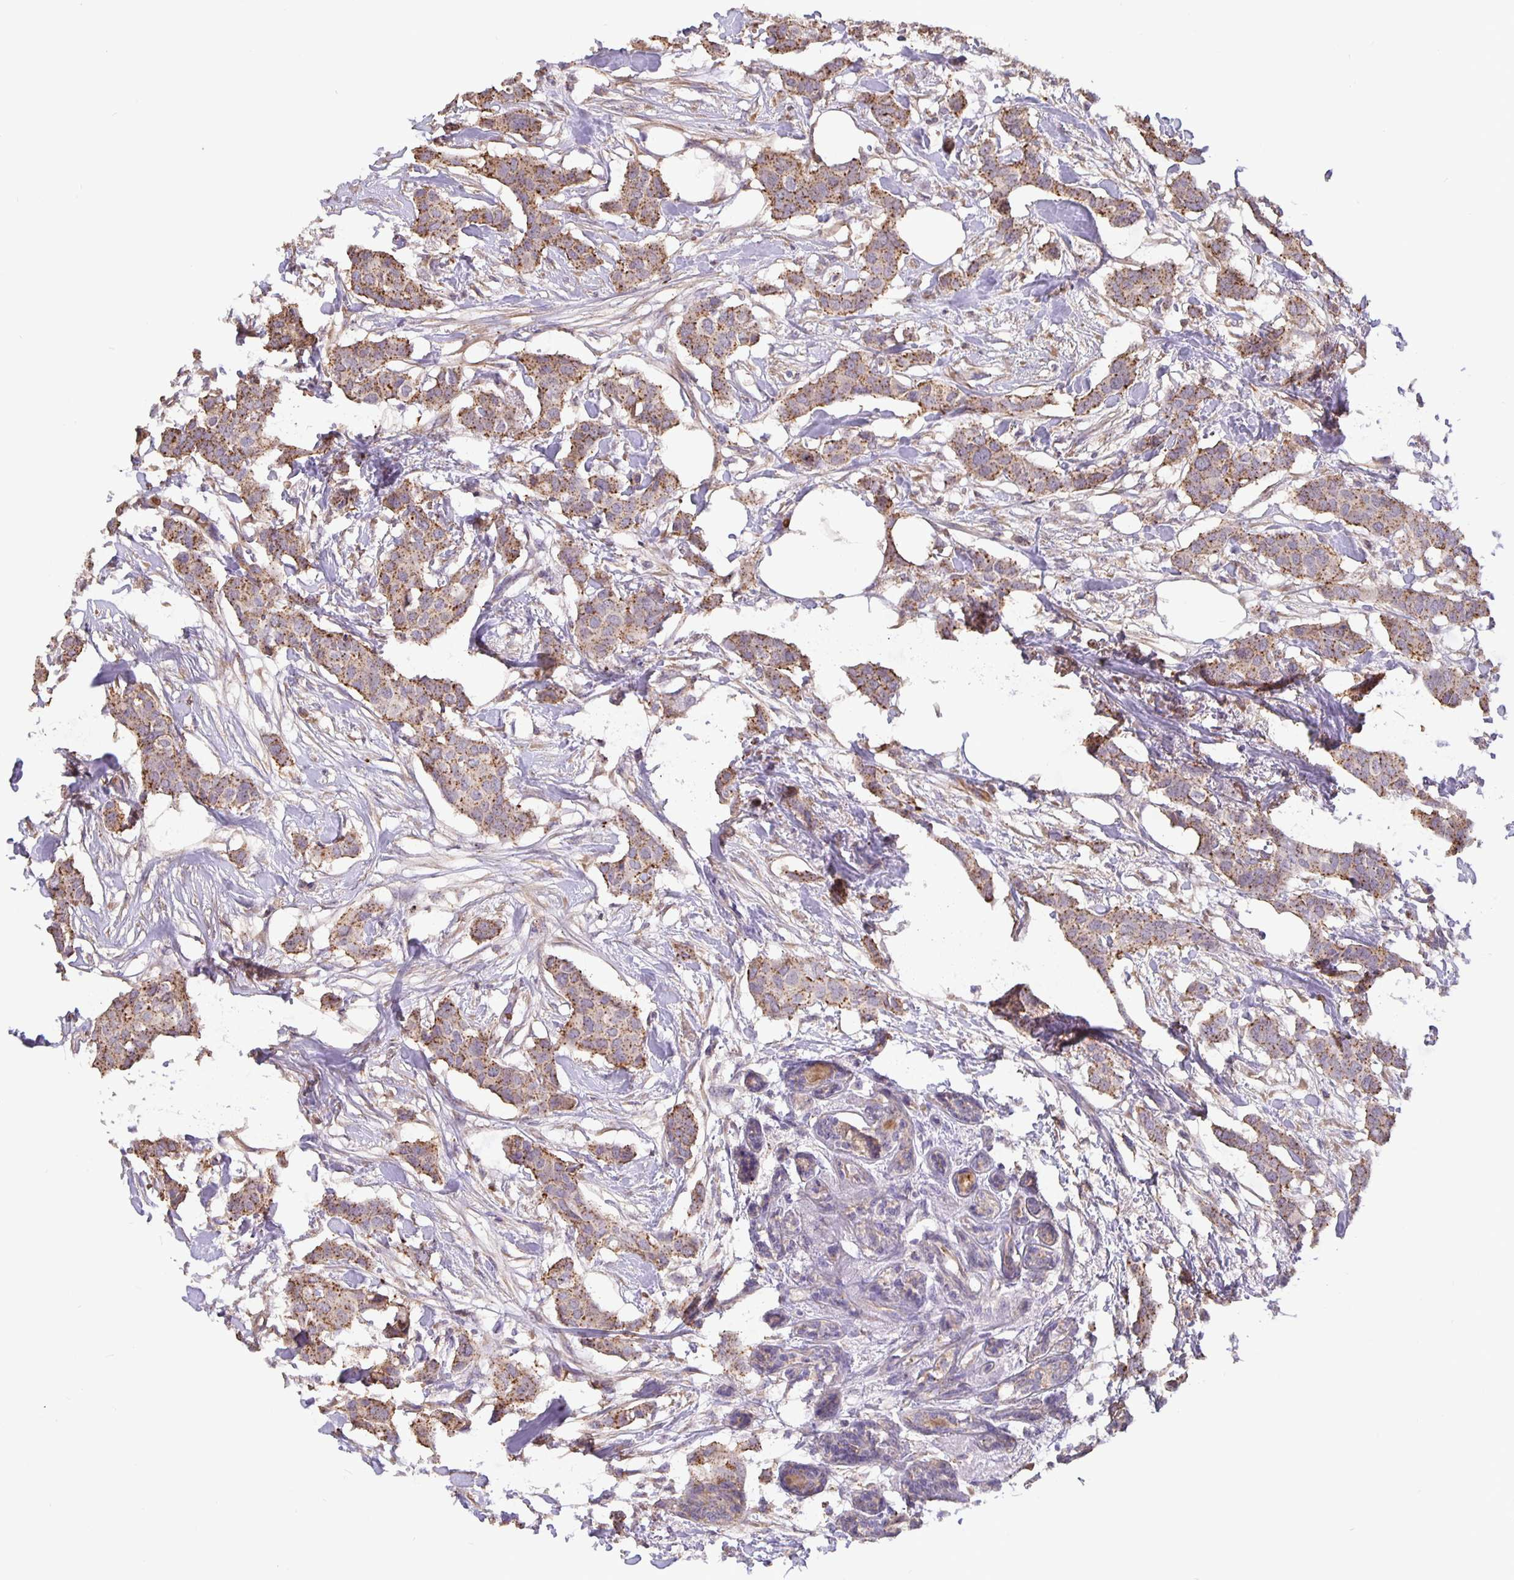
{"staining": {"intensity": "moderate", "quantity": ">75%", "location": "cytoplasmic/membranous"}, "tissue": "breast cancer", "cell_type": "Tumor cells", "image_type": "cancer", "snomed": [{"axis": "morphology", "description": "Duct carcinoma"}, {"axis": "topography", "description": "Breast"}], "caption": "About >75% of tumor cells in human breast intraductal carcinoma exhibit moderate cytoplasmic/membranous protein expression as visualized by brown immunohistochemical staining.", "gene": "TMEM71", "patient": {"sex": "female", "age": 62}}